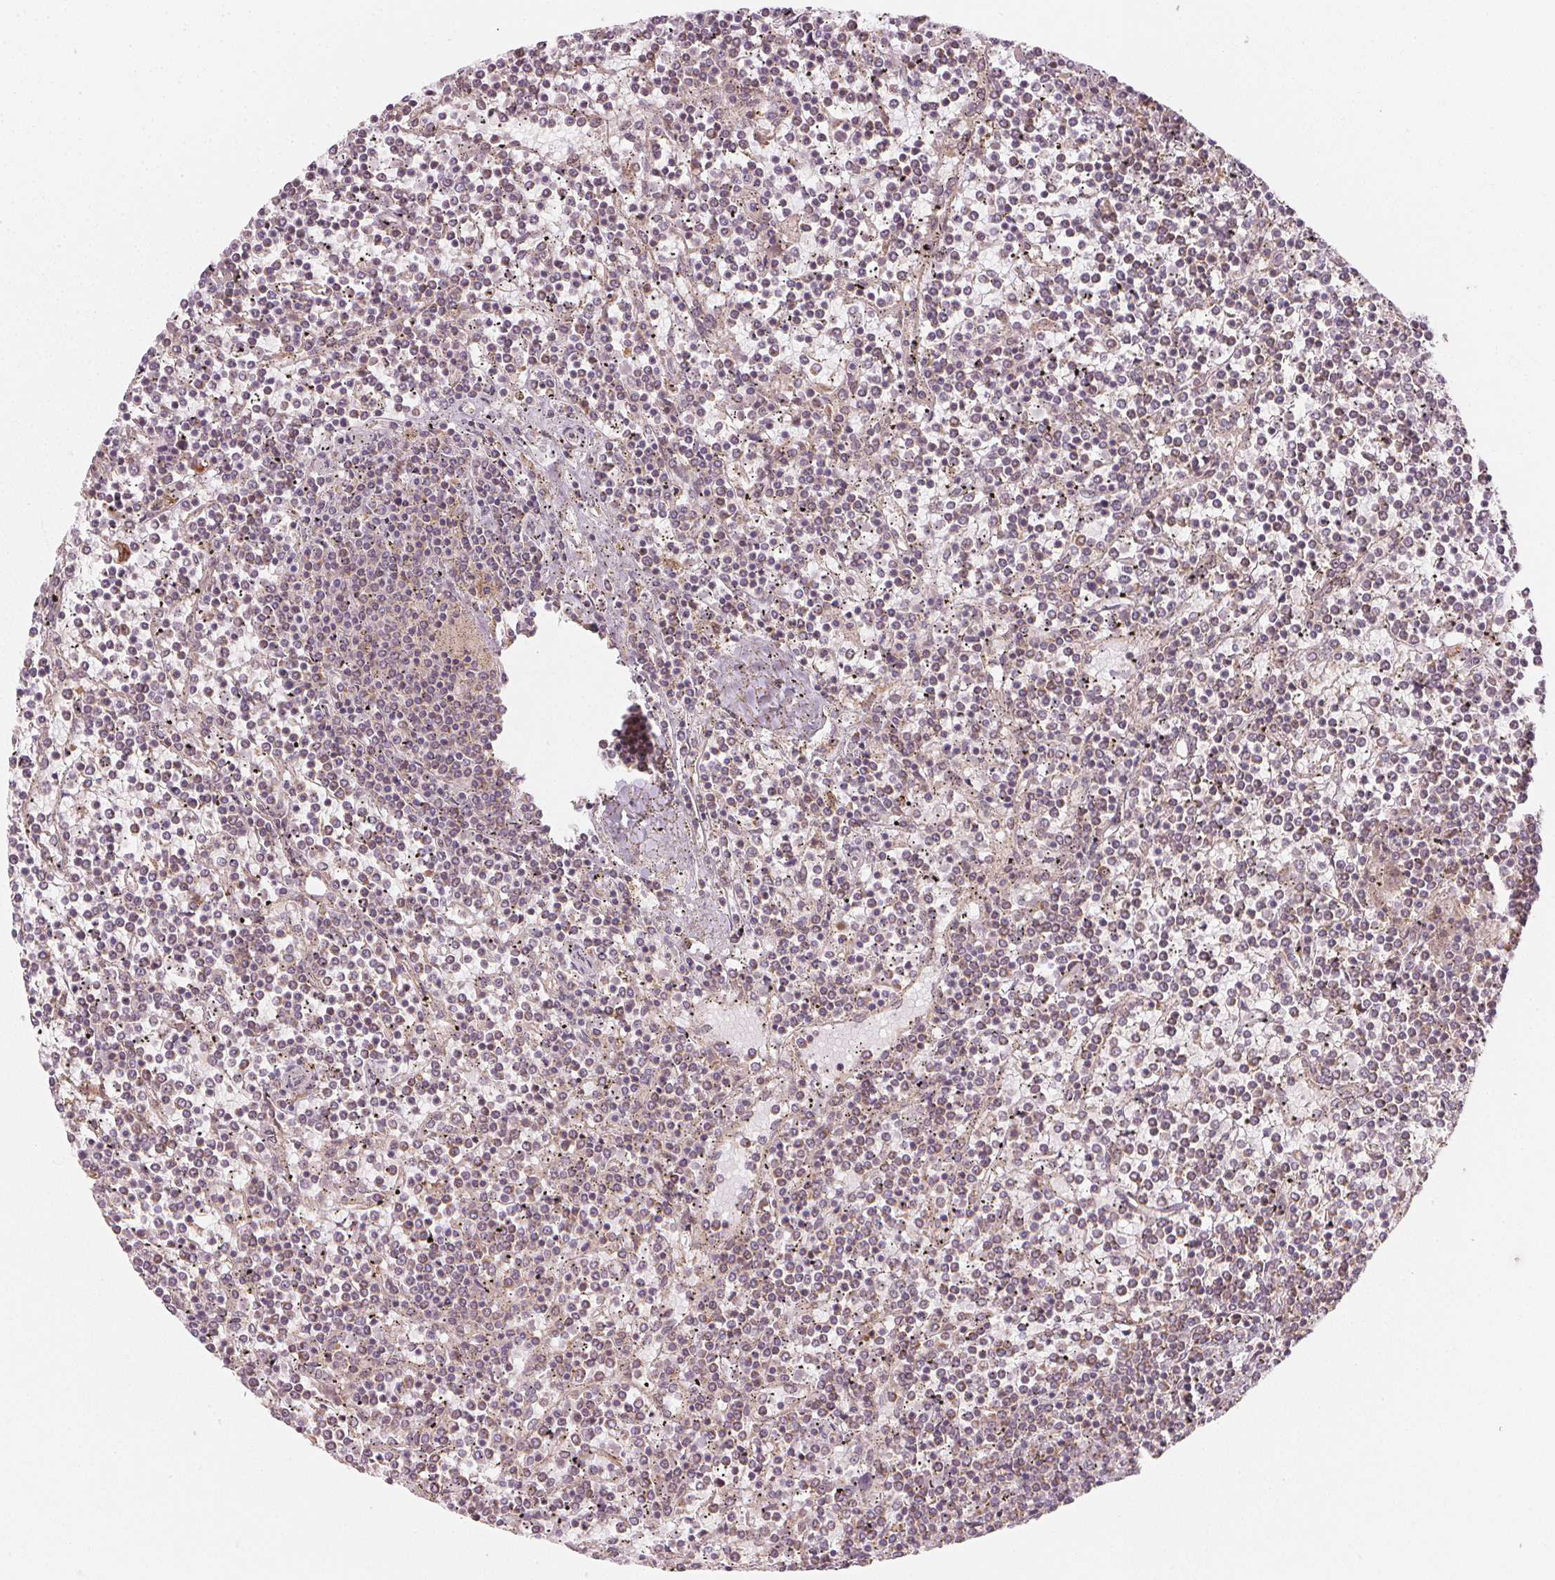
{"staining": {"intensity": "negative", "quantity": "none", "location": "none"}, "tissue": "lymphoma", "cell_type": "Tumor cells", "image_type": "cancer", "snomed": [{"axis": "morphology", "description": "Malignant lymphoma, non-Hodgkin's type, Low grade"}, {"axis": "topography", "description": "Spleen"}], "caption": "Low-grade malignant lymphoma, non-Hodgkin's type was stained to show a protein in brown. There is no significant positivity in tumor cells.", "gene": "WDR54", "patient": {"sex": "female", "age": 19}}